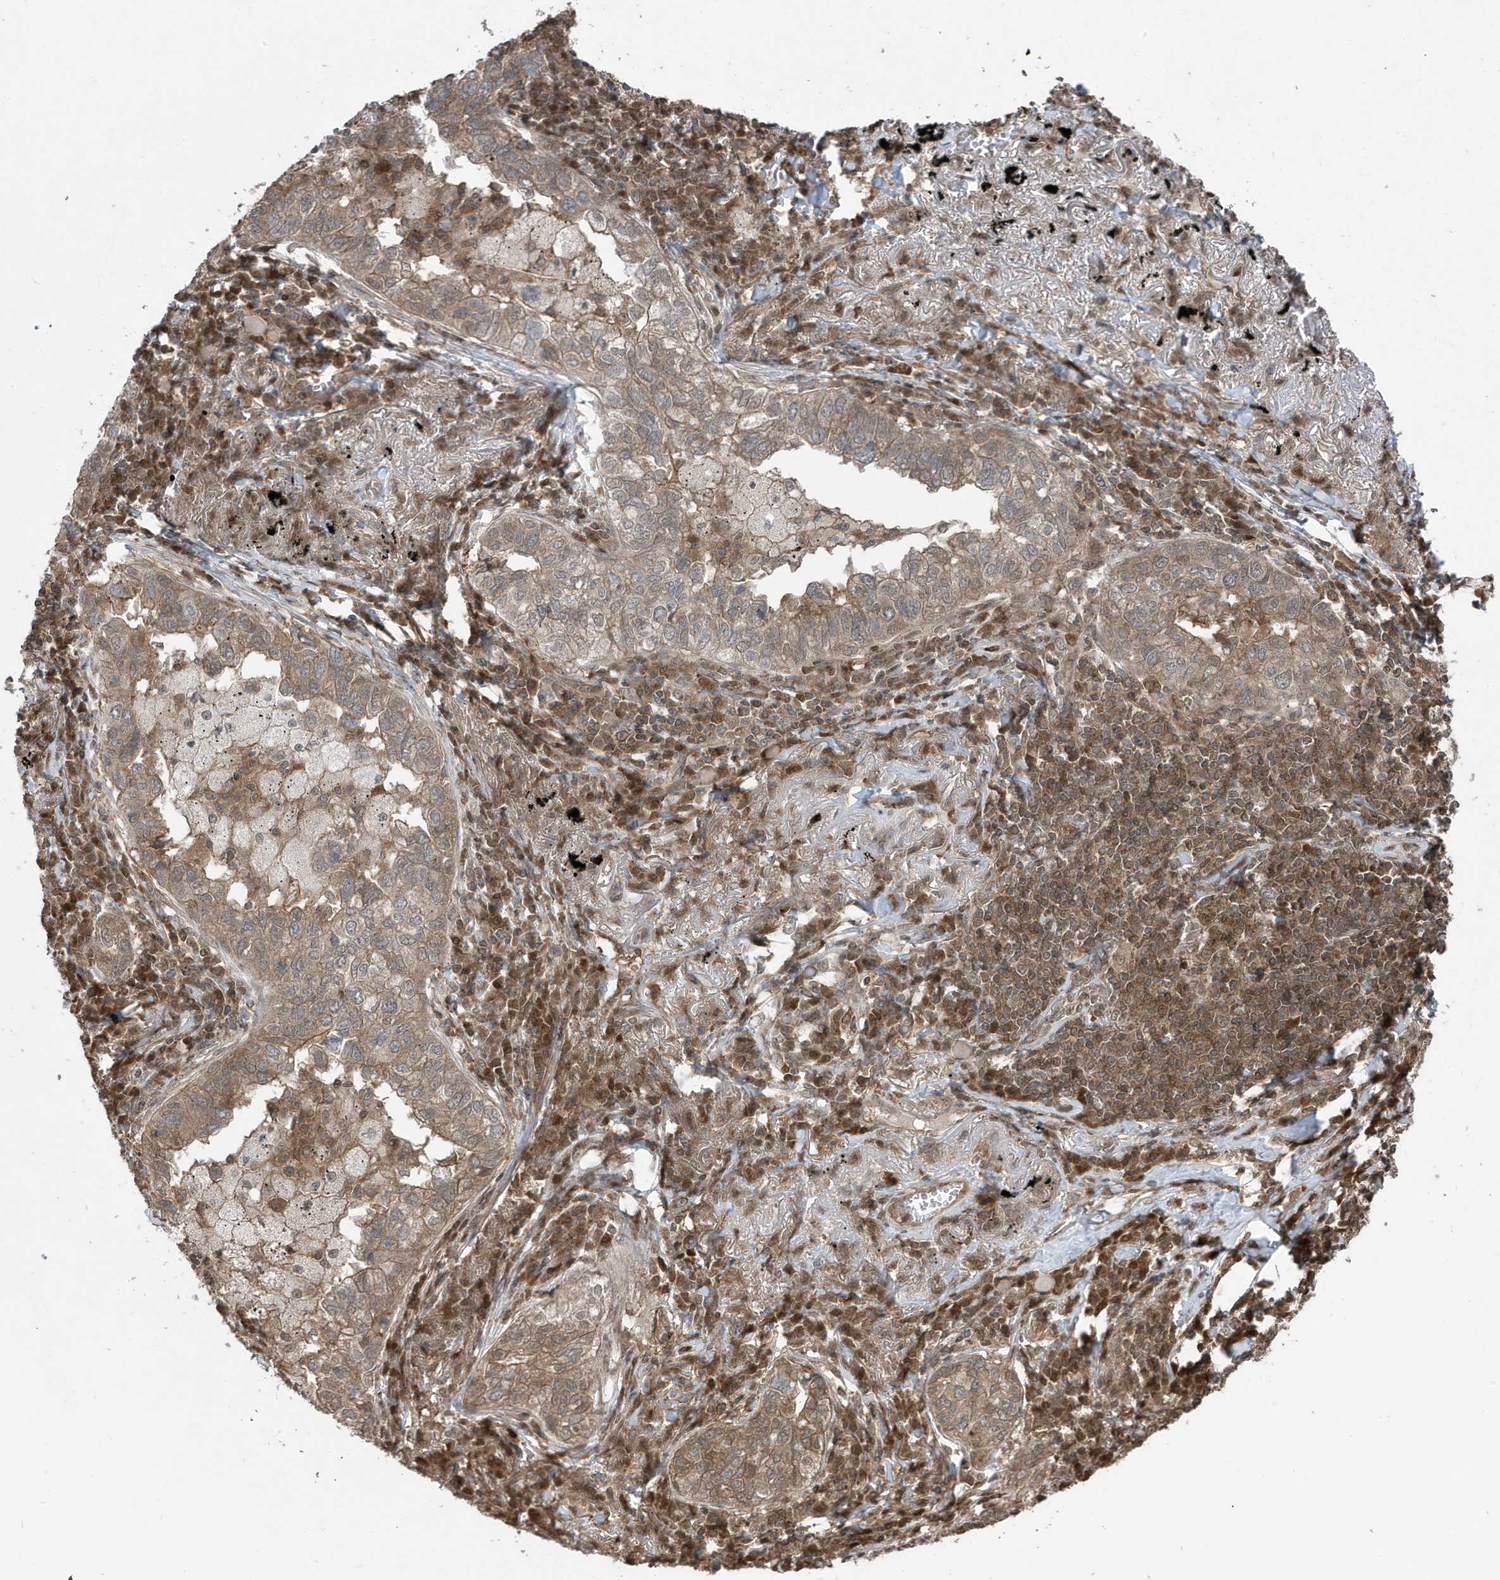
{"staining": {"intensity": "moderate", "quantity": "25%-75%", "location": "cytoplasmic/membranous"}, "tissue": "lung cancer", "cell_type": "Tumor cells", "image_type": "cancer", "snomed": [{"axis": "morphology", "description": "Adenocarcinoma, NOS"}, {"axis": "topography", "description": "Lung"}], "caption": "Lung cancer was stained to show a protein in brown. There is medium levels of moderate cytoplasmic/membranous expression in about 25%-75% of tumor cells. (DAB IHC with brightfield microscopy, high magnification).", "gene": "MAPK1IP1L", "patient": {"sex": "male", "age": 65}}